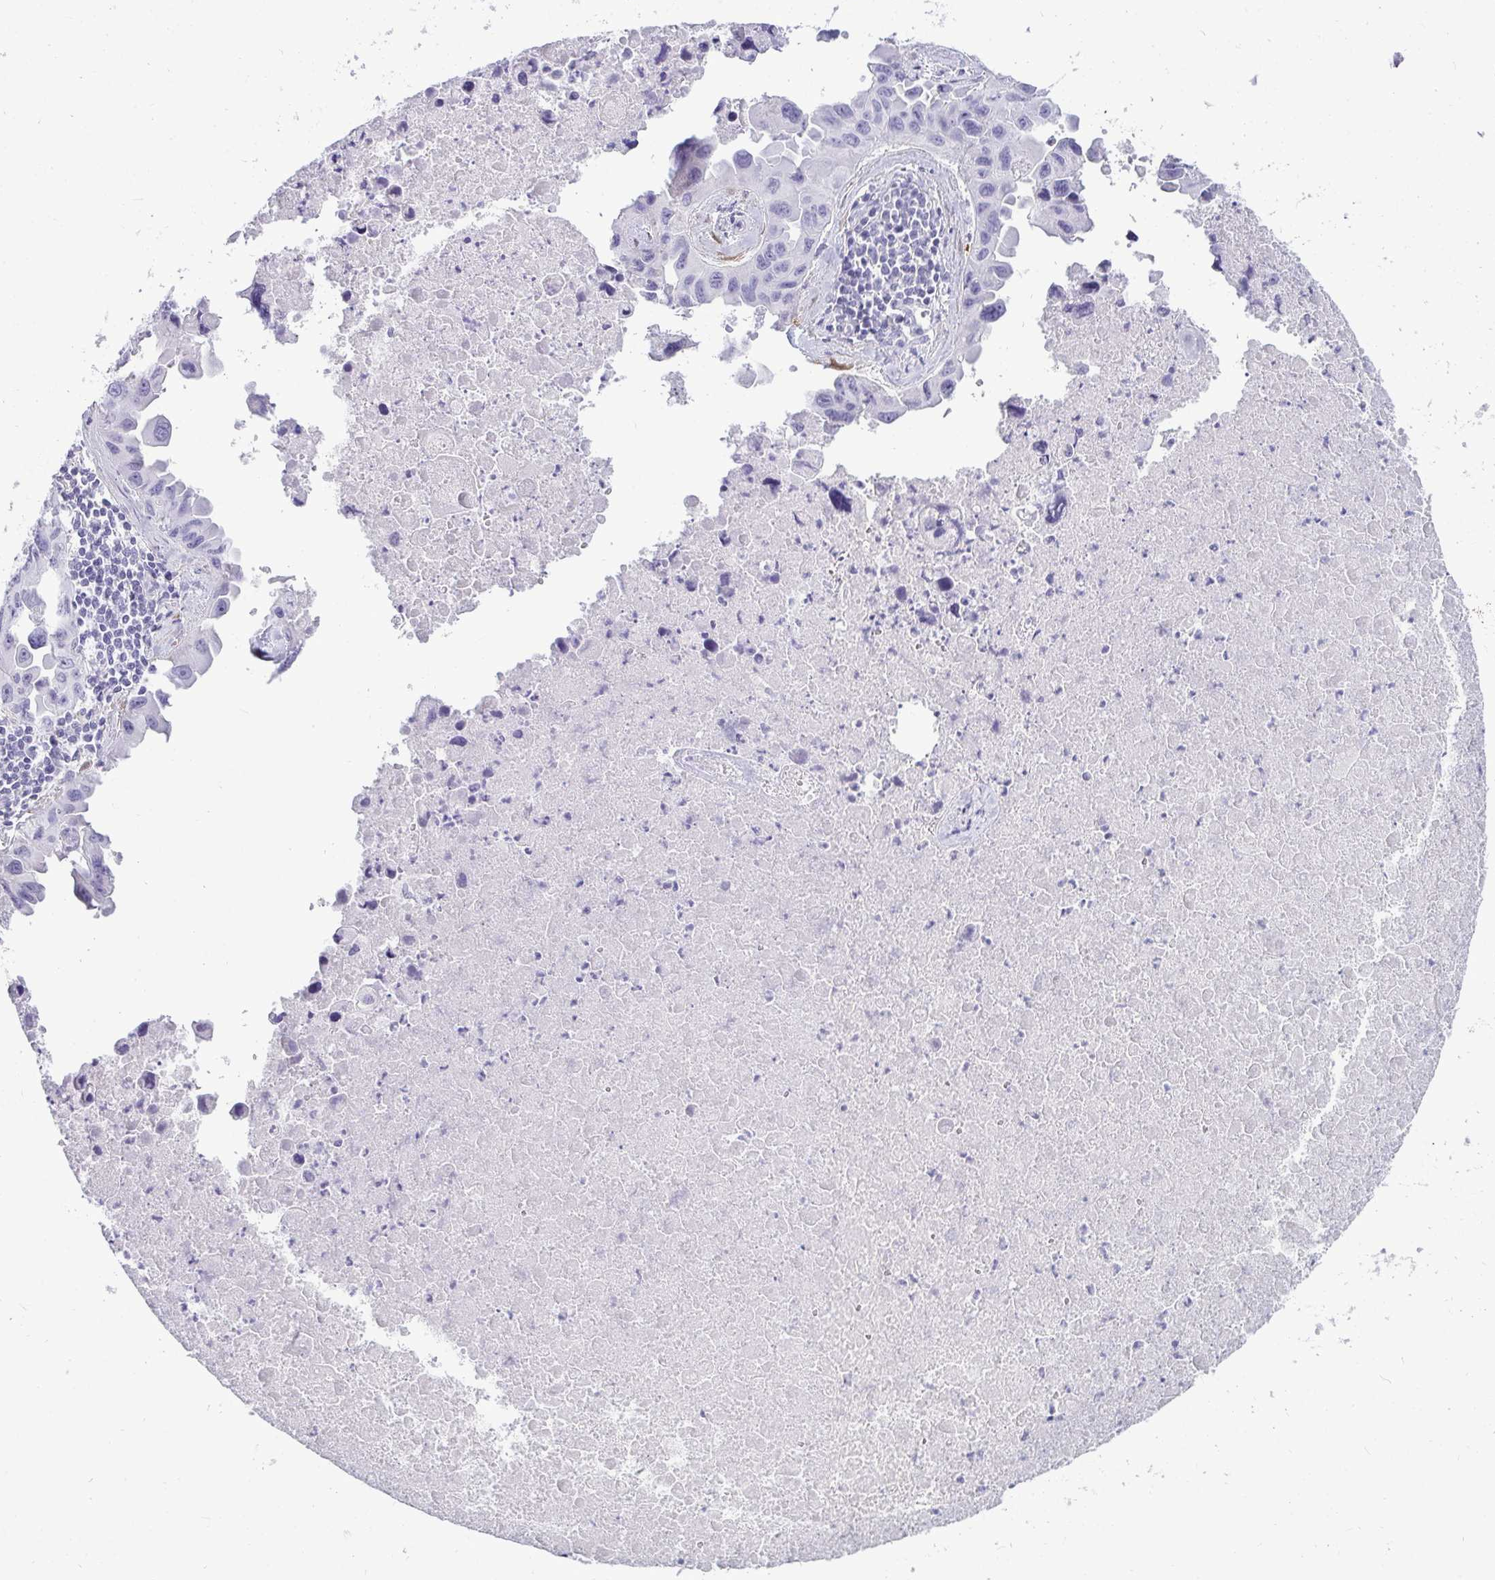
{"staining": {"intensity": "negative", "quantity": "none", "location": "none"}, "tissue": "lung cancer", "cell_type": "Tumor cells", "image_type": "cancer", "snomed": [{"axis": "morphology", "description": "Adenocarcinoma, NOS"}, {"axis": "topography", "description": "Lymph node"}, {"axis": "topography", "description": "Lung"}], "caption": "Micrograph shows no significant protein staining in tumor cells of lung adenocarcinoma. Brightfield microscopy of immunohistochemistry stained with DAB (brown) and hematoxylin (blue), captured at high magnification.", "gene": "HSPB6", "patient": {"sex": "male", "age": 64}}